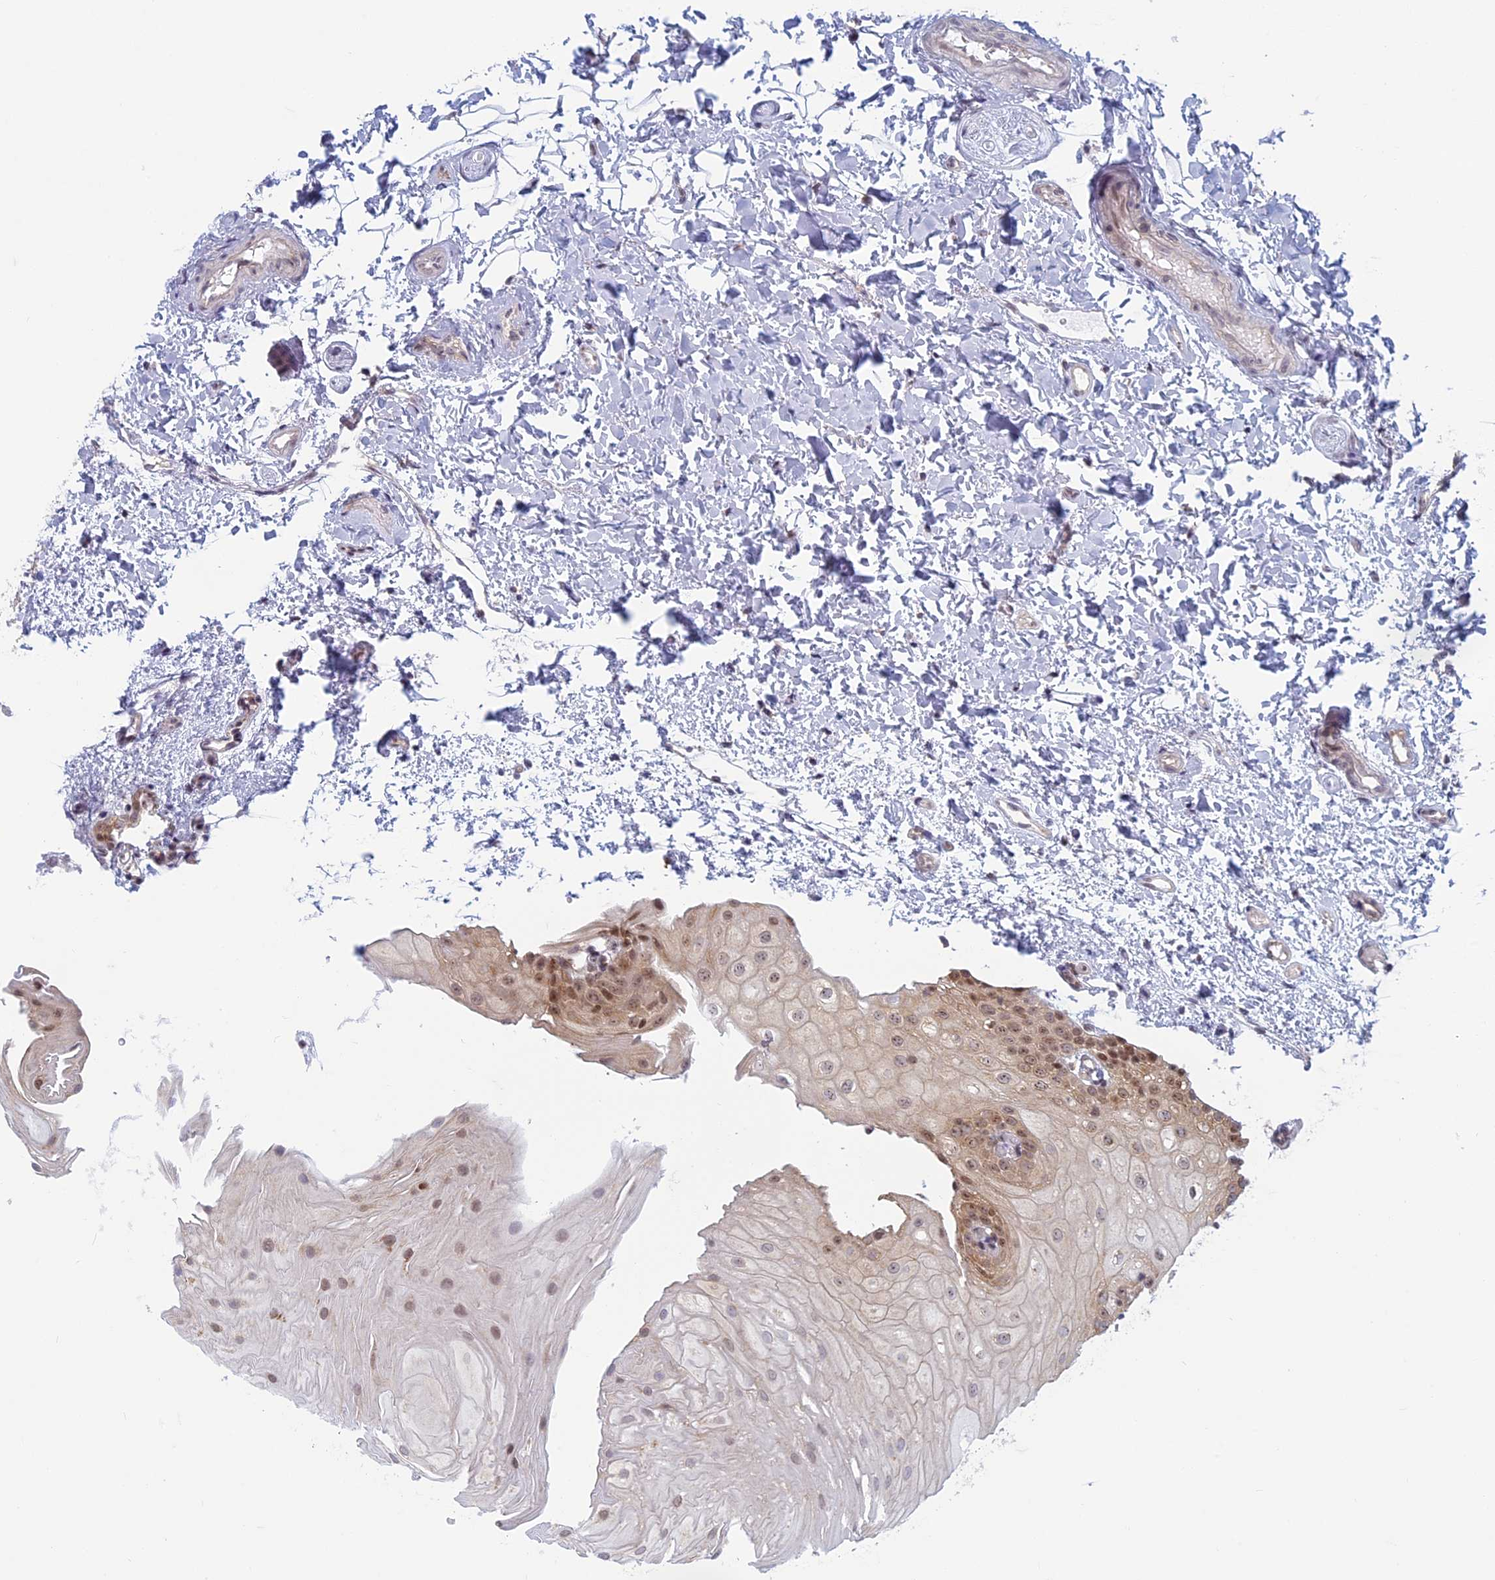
{"staining": {"intensity": "moderate", "quantity": ">75%", "location": "cytoplasmic/membranous,nuclear"}, "tissue": "oral mucosa", "cell_type": "Squamous epithelial cells", "image_type": "normal", "snomed": [{"axis": "morphology", "description": "Normal tissue, NOS"}, {"axis": "topography", "description": "Oral tissue"}], "caption": "DAB (3,3'-diaminobenzidine) immunohistochemical staining of unremarkable oral mucosa displays moderate cytoplasmic/membranous,nuclear protein expression in about >75% of squamous epithelial cells.", "gene": "RPS19BP1", "patient": {"sex": "female", "age": 54}}